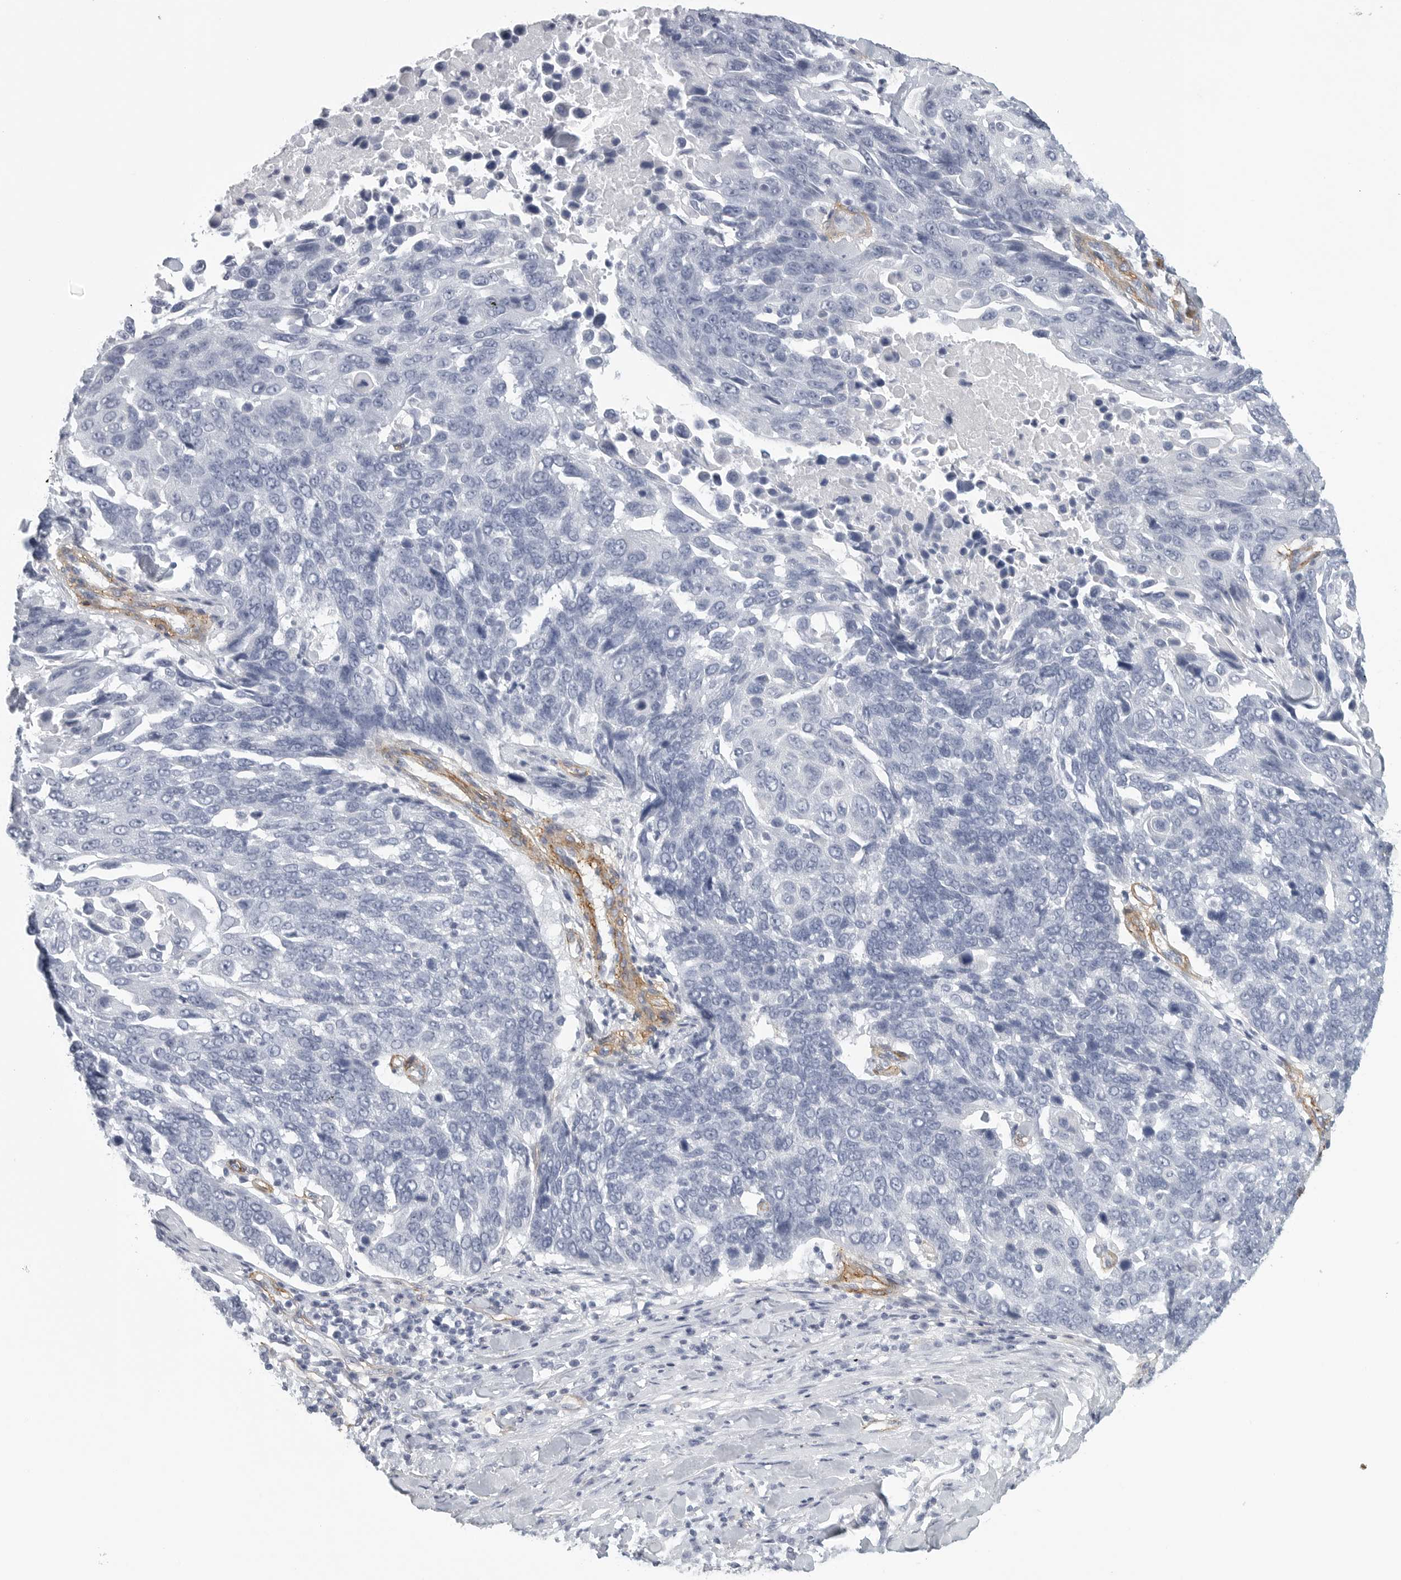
{"staining": {"intensity": "negative", "quantity": "none", "location": "none"}, "tissue": "lung cancer", "cell_type": "Tumor cells", "image_type": "cancer", "snomed": [{"axis": "morphology", "description": "Squamous cell carcinoma, NOS"}, {"axis": "topography", "description": "Lung"}], "caption": "Lung cancer (squamous cell carcinoma) stained for a protein using immunohistochemistry (IHC) displays no expression tumor cells.", "gene": "TNR", "patient": {"sex": "male", "age": 66}}